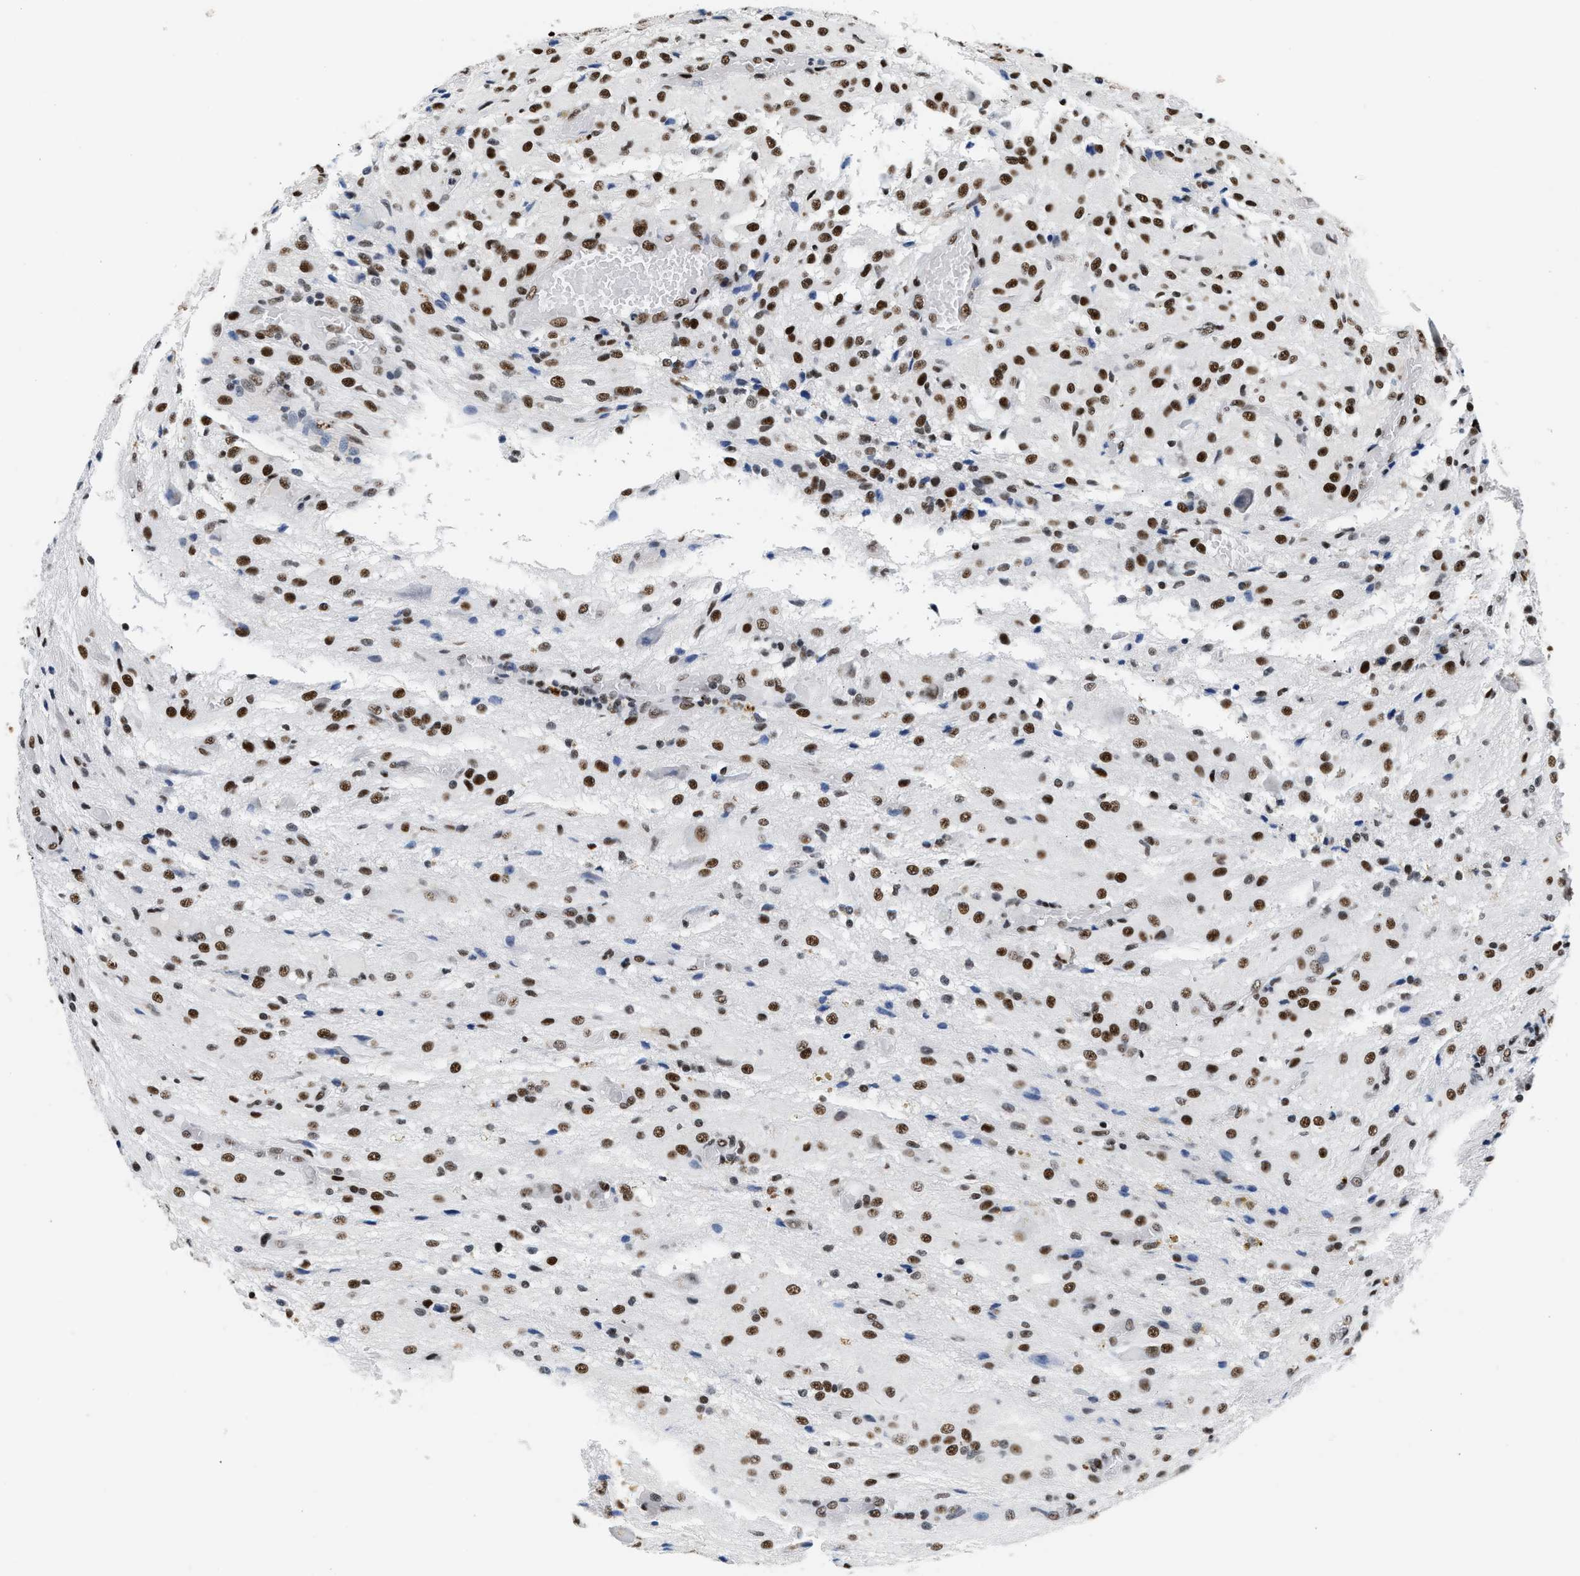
{"staining": {"intensity": "strong", "quantity": ">75%", "location": "nuclear"}, "tissue": "glioma", "cell_type": "Tumor cells", "image_type": "cancer", "snomed": [{"axis": "morphology", "description": "Glioma, malignant, High grade"}, {"axis": "topography", "description": "Brain"}], "caption": "Immunohistochemical staining of glioma reveals high levels of strong nuclear positivity in approximately >75% of tumor cells.", "gene": "RAD50", "patient": {"sex": "female", "age": 59}}